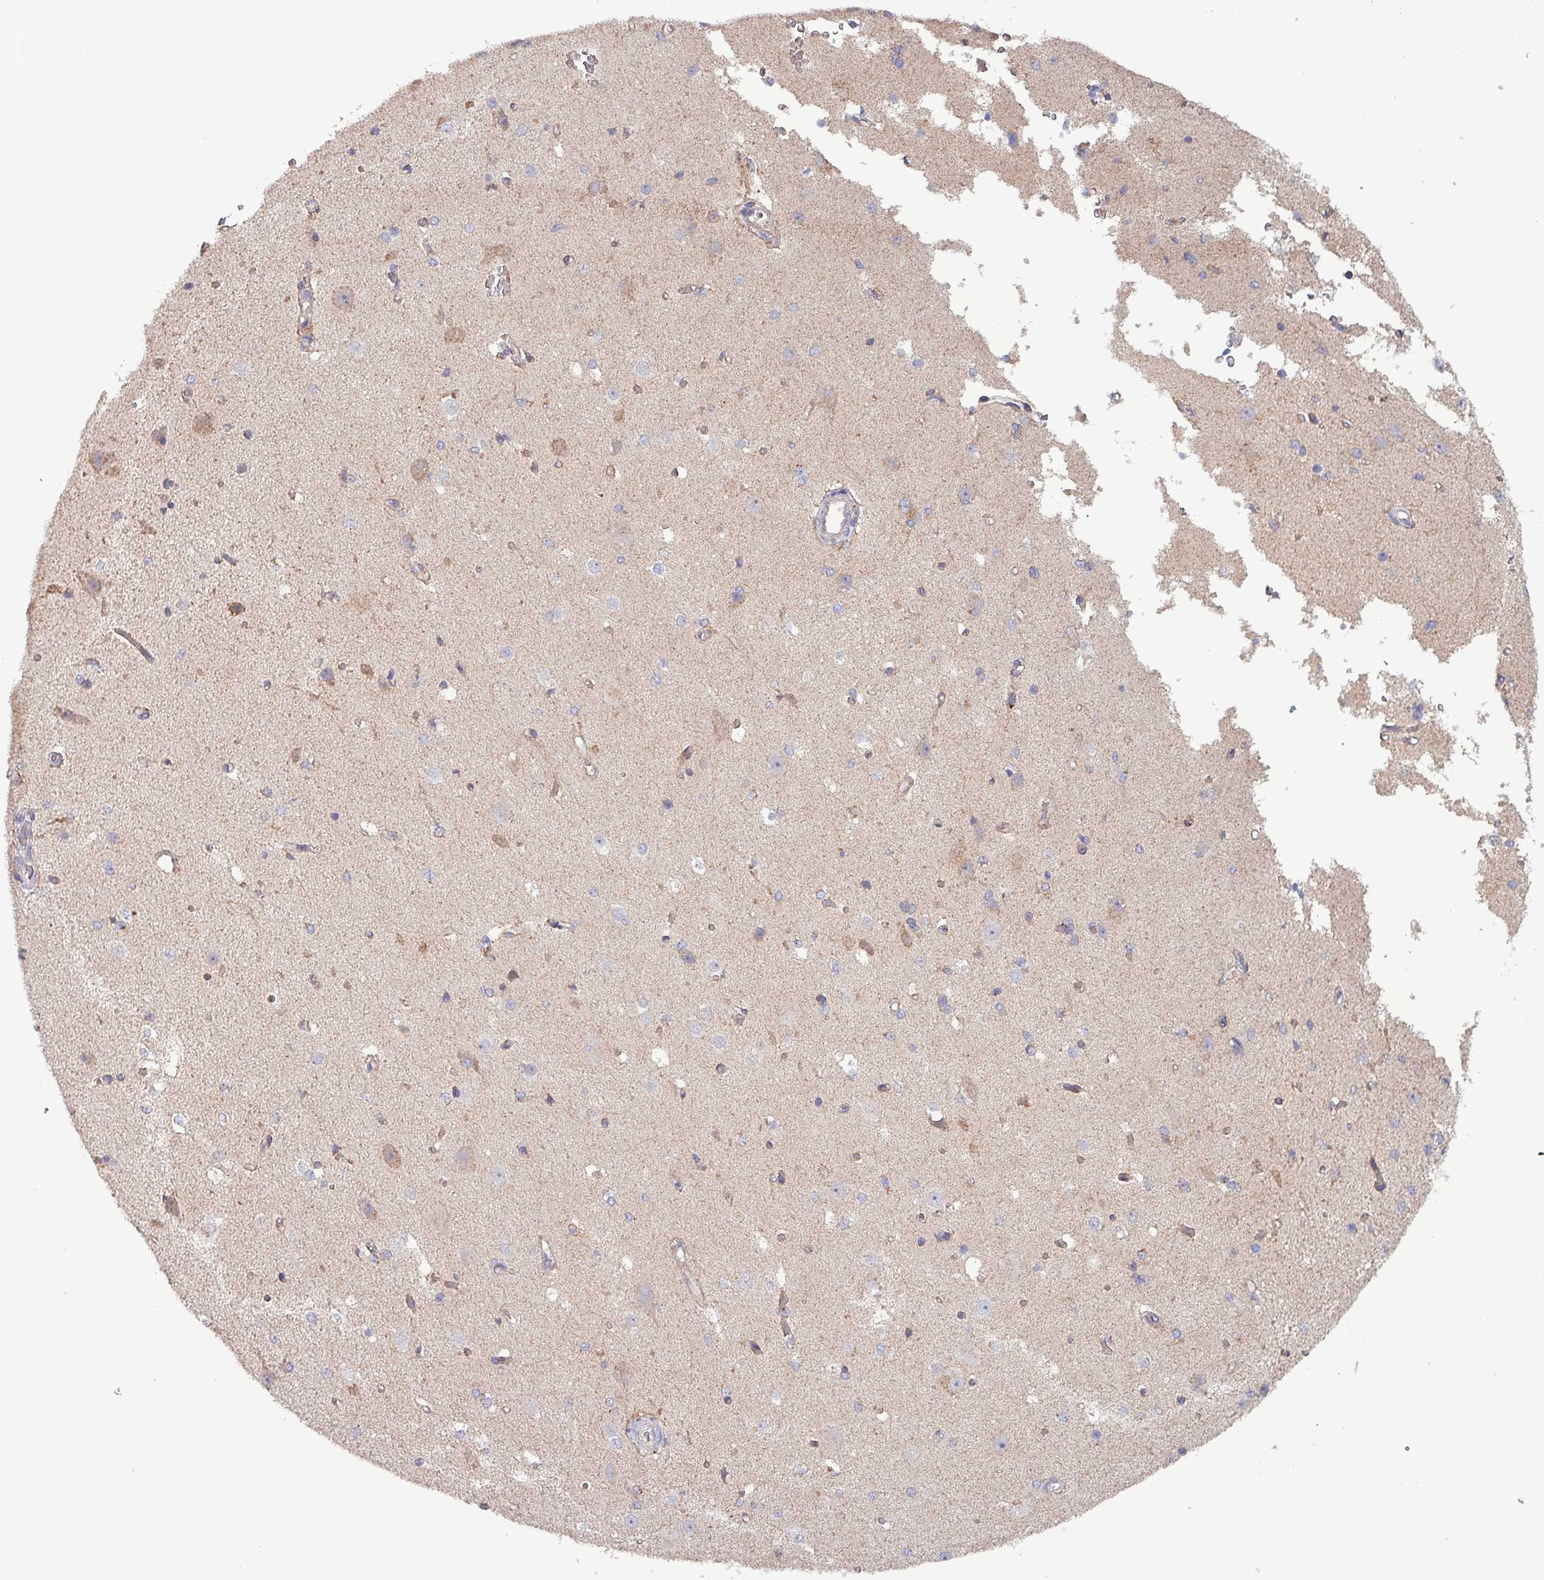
{"staining": {"intensity": "negative", "quantity": "none", "location": "none"}, "tissue": "cerebral cortex", "cell_type": "Endothelial cells", "image_type": "normal", "snomed": [{"axis": "morphology", "description": "Normal tissue, NOS"}, {"axis": "morphology", "description": "Inflammation, NOS"}, {"axis": "topography", "description": "Cerebral cortex"}], "caption": "DAB immunohistochemical staining of unremarkable human cerebral cortex demonstrates no significant positivity in endothelial cells.", "gene": "ZNF322", "patient": {"sex": "male", "age": 6}}